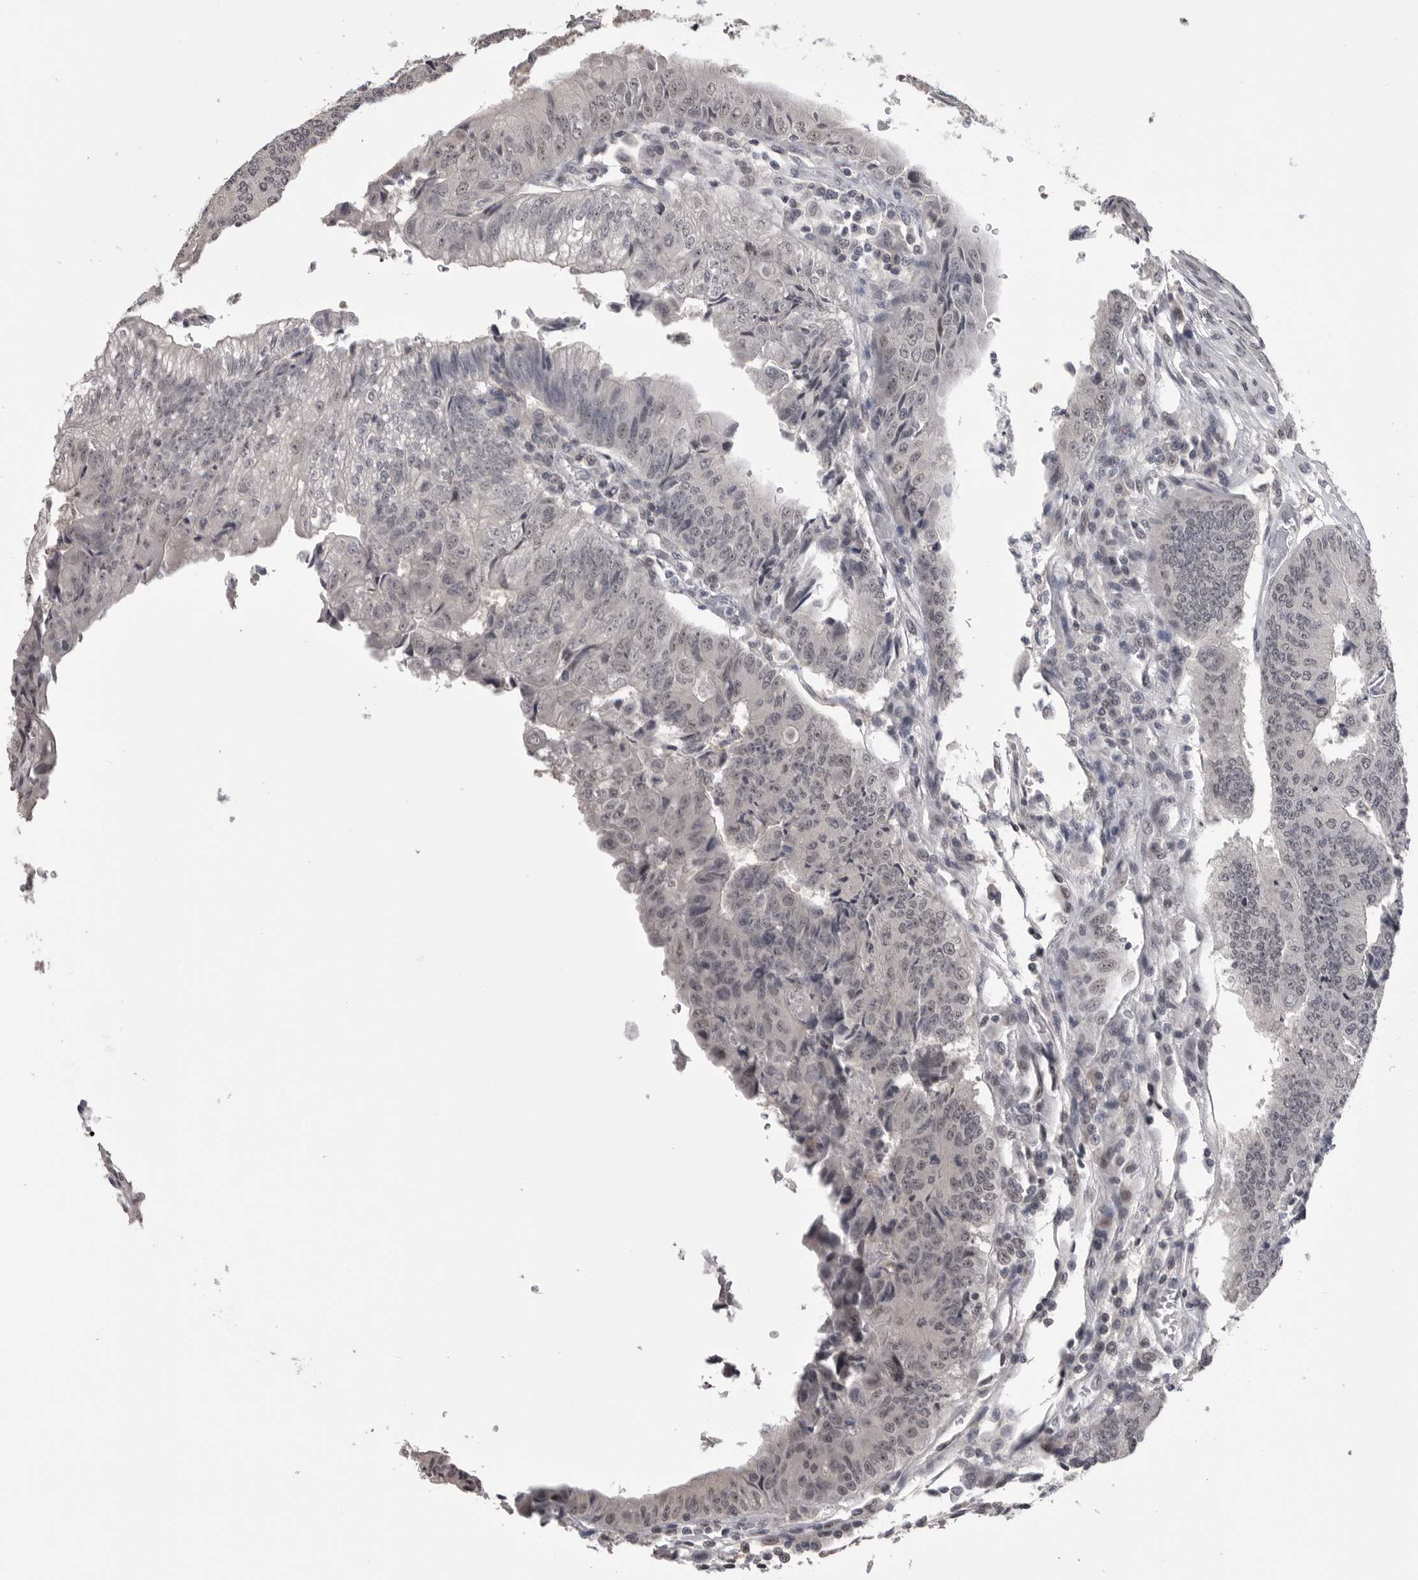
{"staining": {"intensity": "weak", "quantity": "25%-75%", "location": "nuclear"}, "tissue": "colorectal cancer", "cell_type": "Tumor cells", "image_type": "cancer", "snomed": [{"axis": "morphology", "description": "Adenocarcinoma, NOS"}, {"axis": "topography", "description": "Colon"}], "caption": "Colorectal adenocarcinoma tissue reveals weak nuclear staining in about 25%-75% of tumor cells", "gene": "DLG2", "patient": {"sex": "female", "age": 67}}